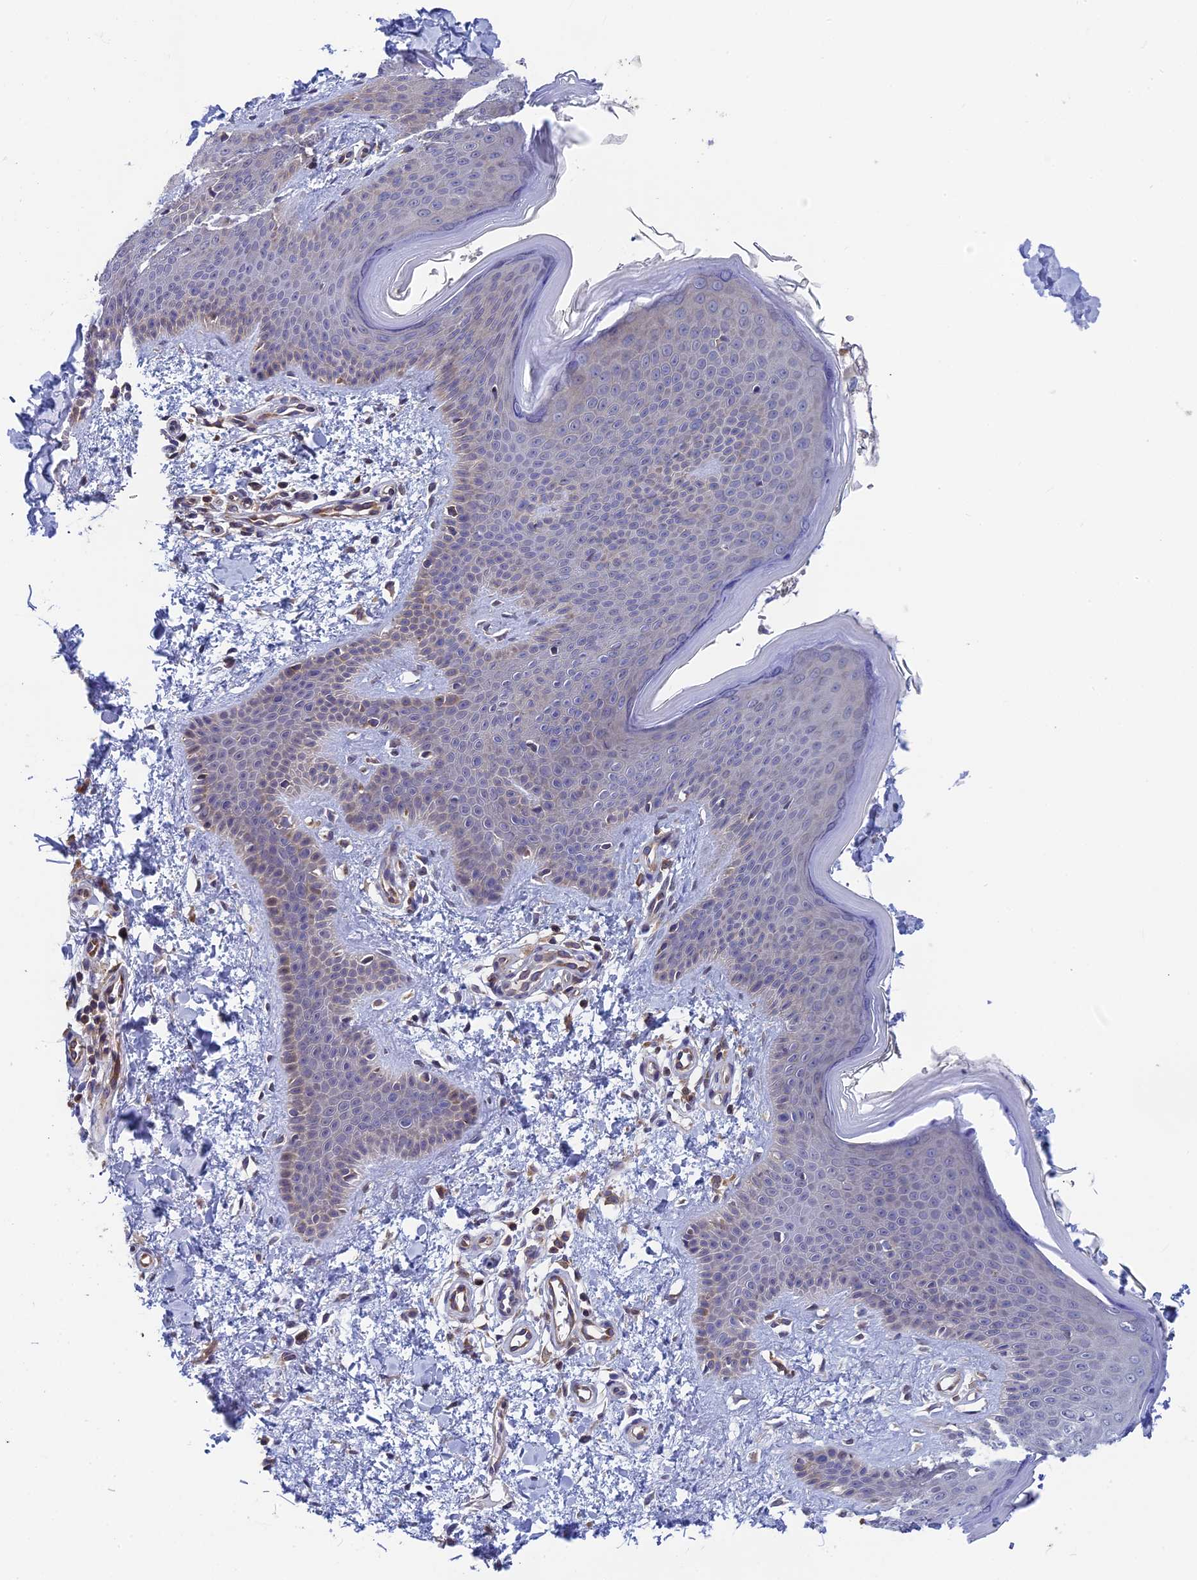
{"staining": {"intensity": "negative", "quantity": "none", "location": "none"}, "tissue": "skin", "cell_type": "Fibroblasts", "image_type": "normal", "snomed": [{"axis": "morphology", "description": "Normal tissue, NOS"}, {"axis": "topography", "description": "Skin"}], "caption": "There is no significant expression in fibroblasts of skin. (DAB (3,3'-diaminobenzidine) immunohistochemistry (IHC) visualized using brightfield microscopy, high magnification).", "gene": "BLTP2", "patient": {"sex": "male", "age": 36}}